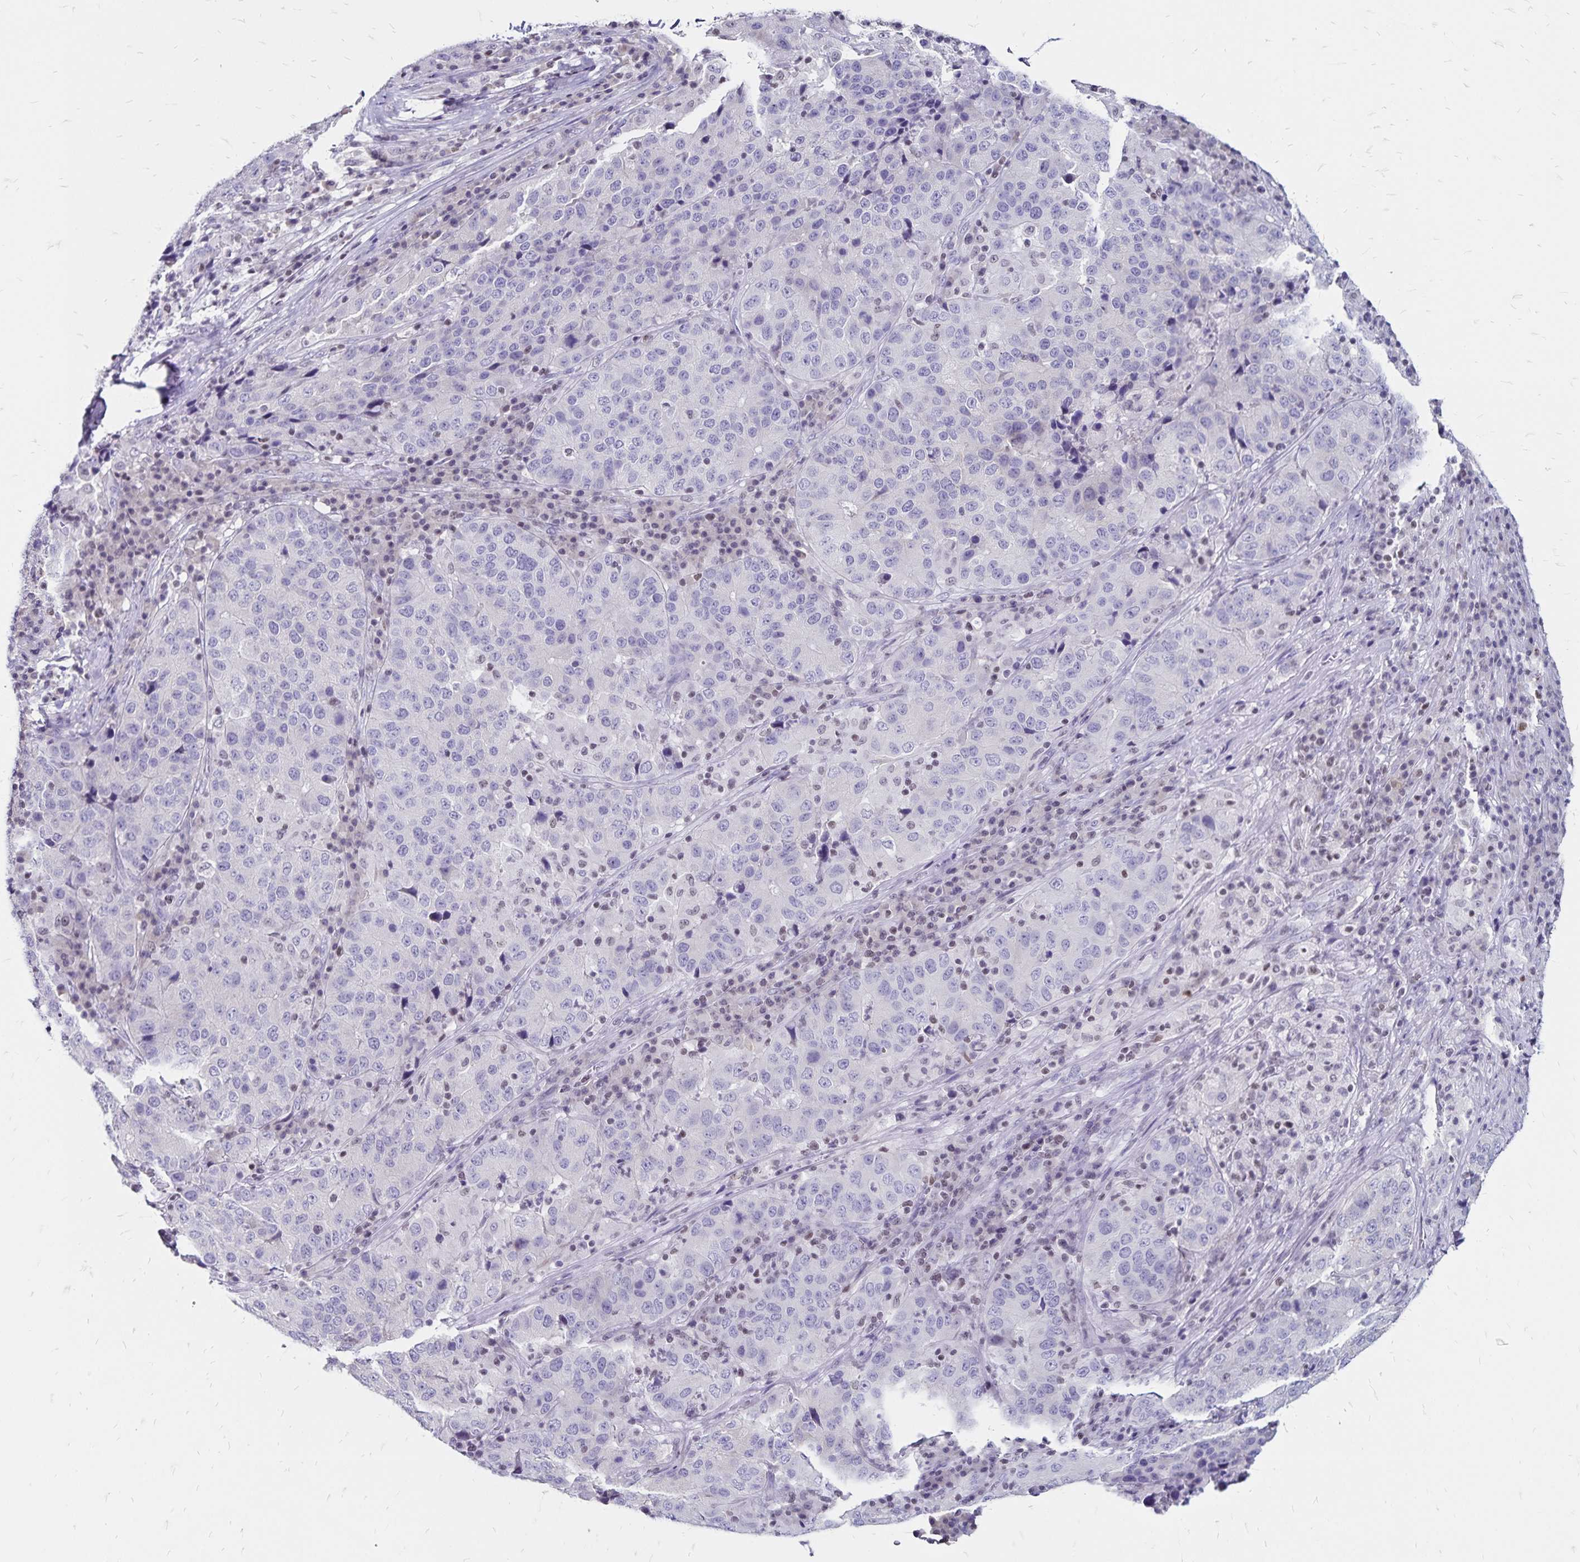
{"staining": {"intensity": "negative", "quantity": "none", "location": "none"}, "tissue": "stomach cancer", "cell_type": "Tumor cells", "image_type": "cancer", "snomed": [{"axis": "morphology", "description": "Adenocarcinoma, NOS"}, {"axis": "topography", "description": "Stomach"}], "caption": "A high-resolution image shows IHC staining of stomach cancer (adenocarcinoma), which exhibits no significant staining in tumor cells.", "gene": "IKZF1", "patient": {"sex": "male", "age": 71}}